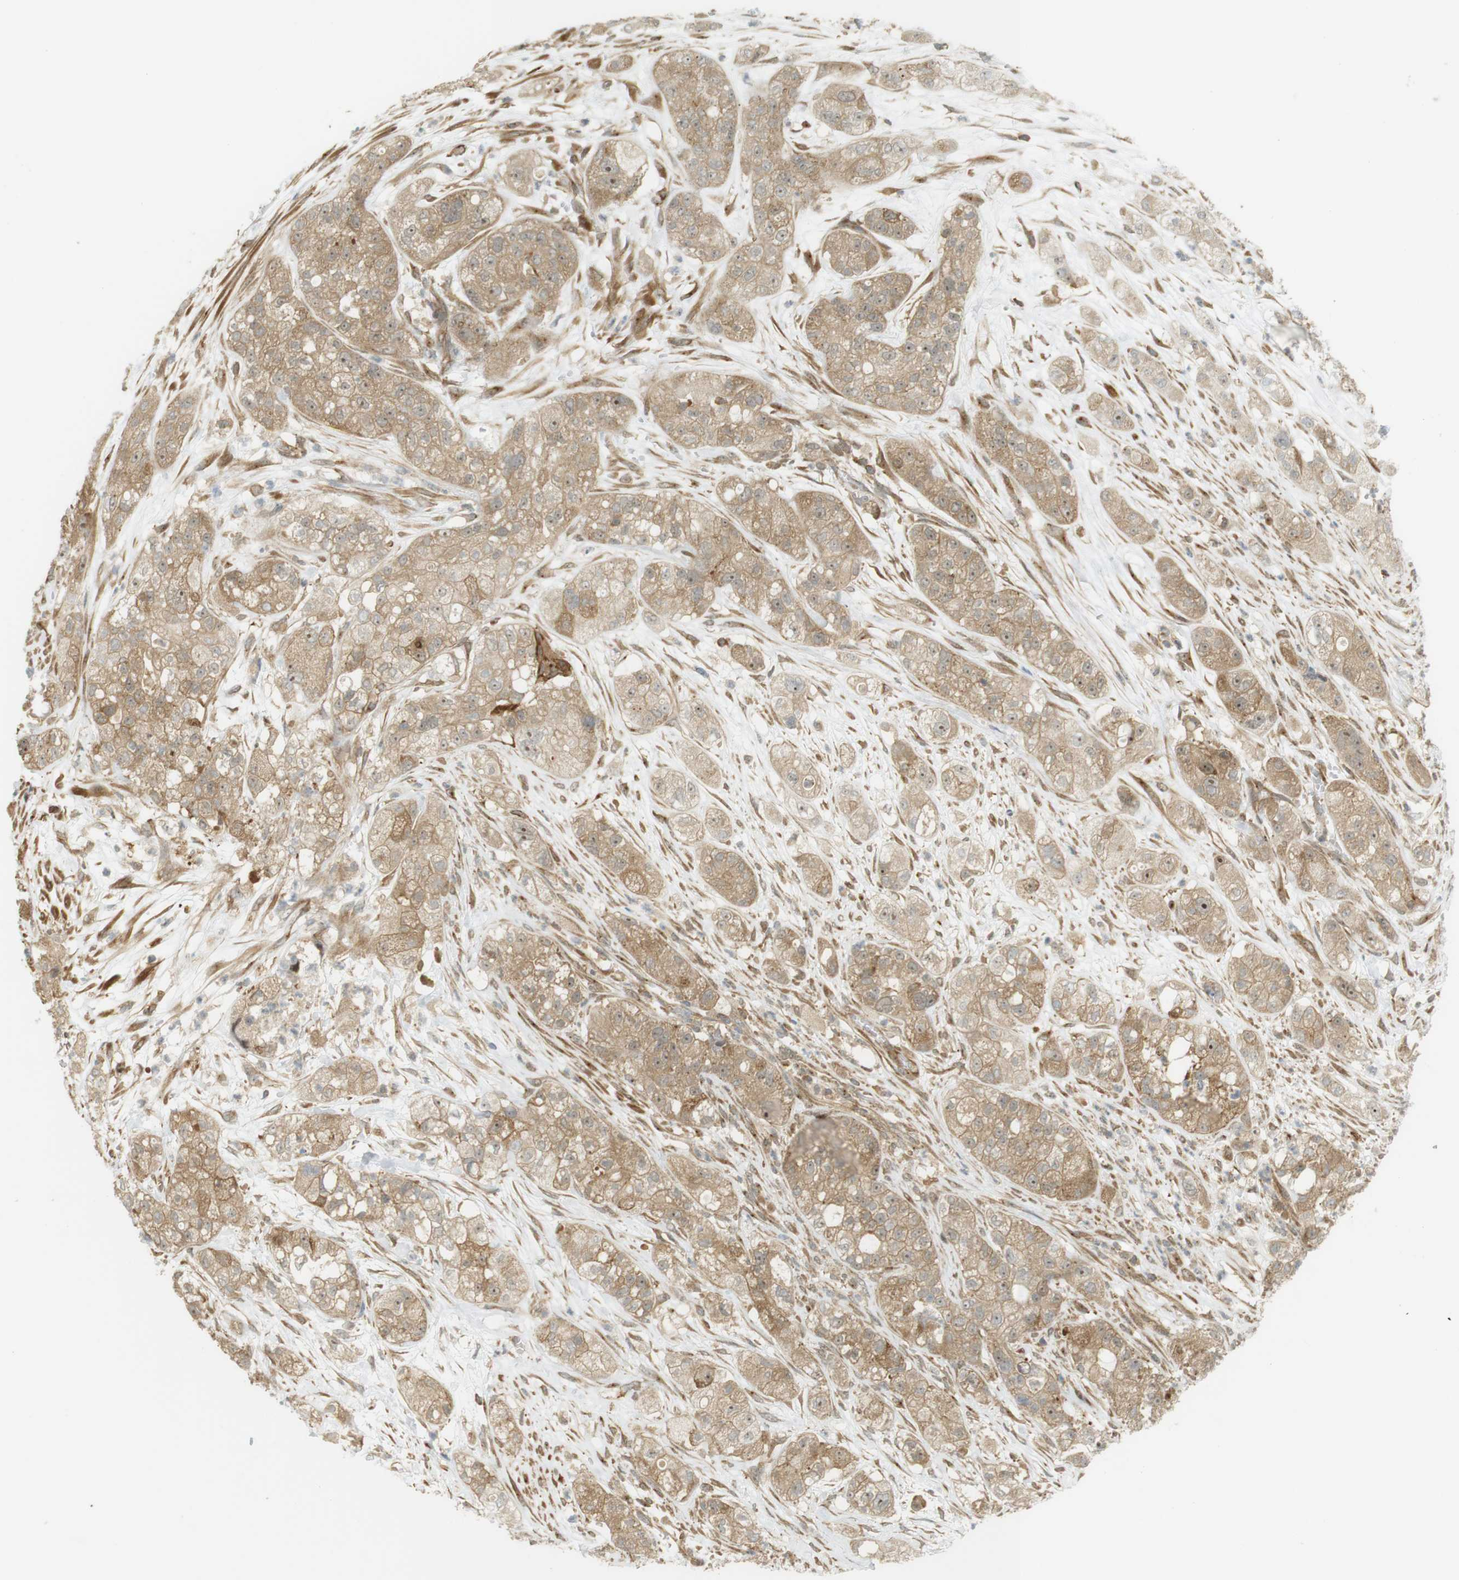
{"staining": {"intensity": "moderate", "quantity": ">75%", "location": "cytoplasmic/membranous,nuclear"}, "tissue": "pancreatic cancer", "cell_type": "Tumor cells", "image_type": "cancer", "snomed": [{"axis": "morphology", "description": "Adenocarcinoma, NOS"}, {"axis": "topography", "description": "Pancreas"}], "caption": "Protein expression analysis of adenocarcinoma (pancreatic) reveals moderate cytoplasmic/membranous and nuclear positivity in about >75% of tumor cells. The staining is performed using DAB brown chromogen to label protein expression. The nuclei are counter-stained blue using hematoxylin.", "gene": "PA2G4", "patient": {"sex": "female", "age": 78}}